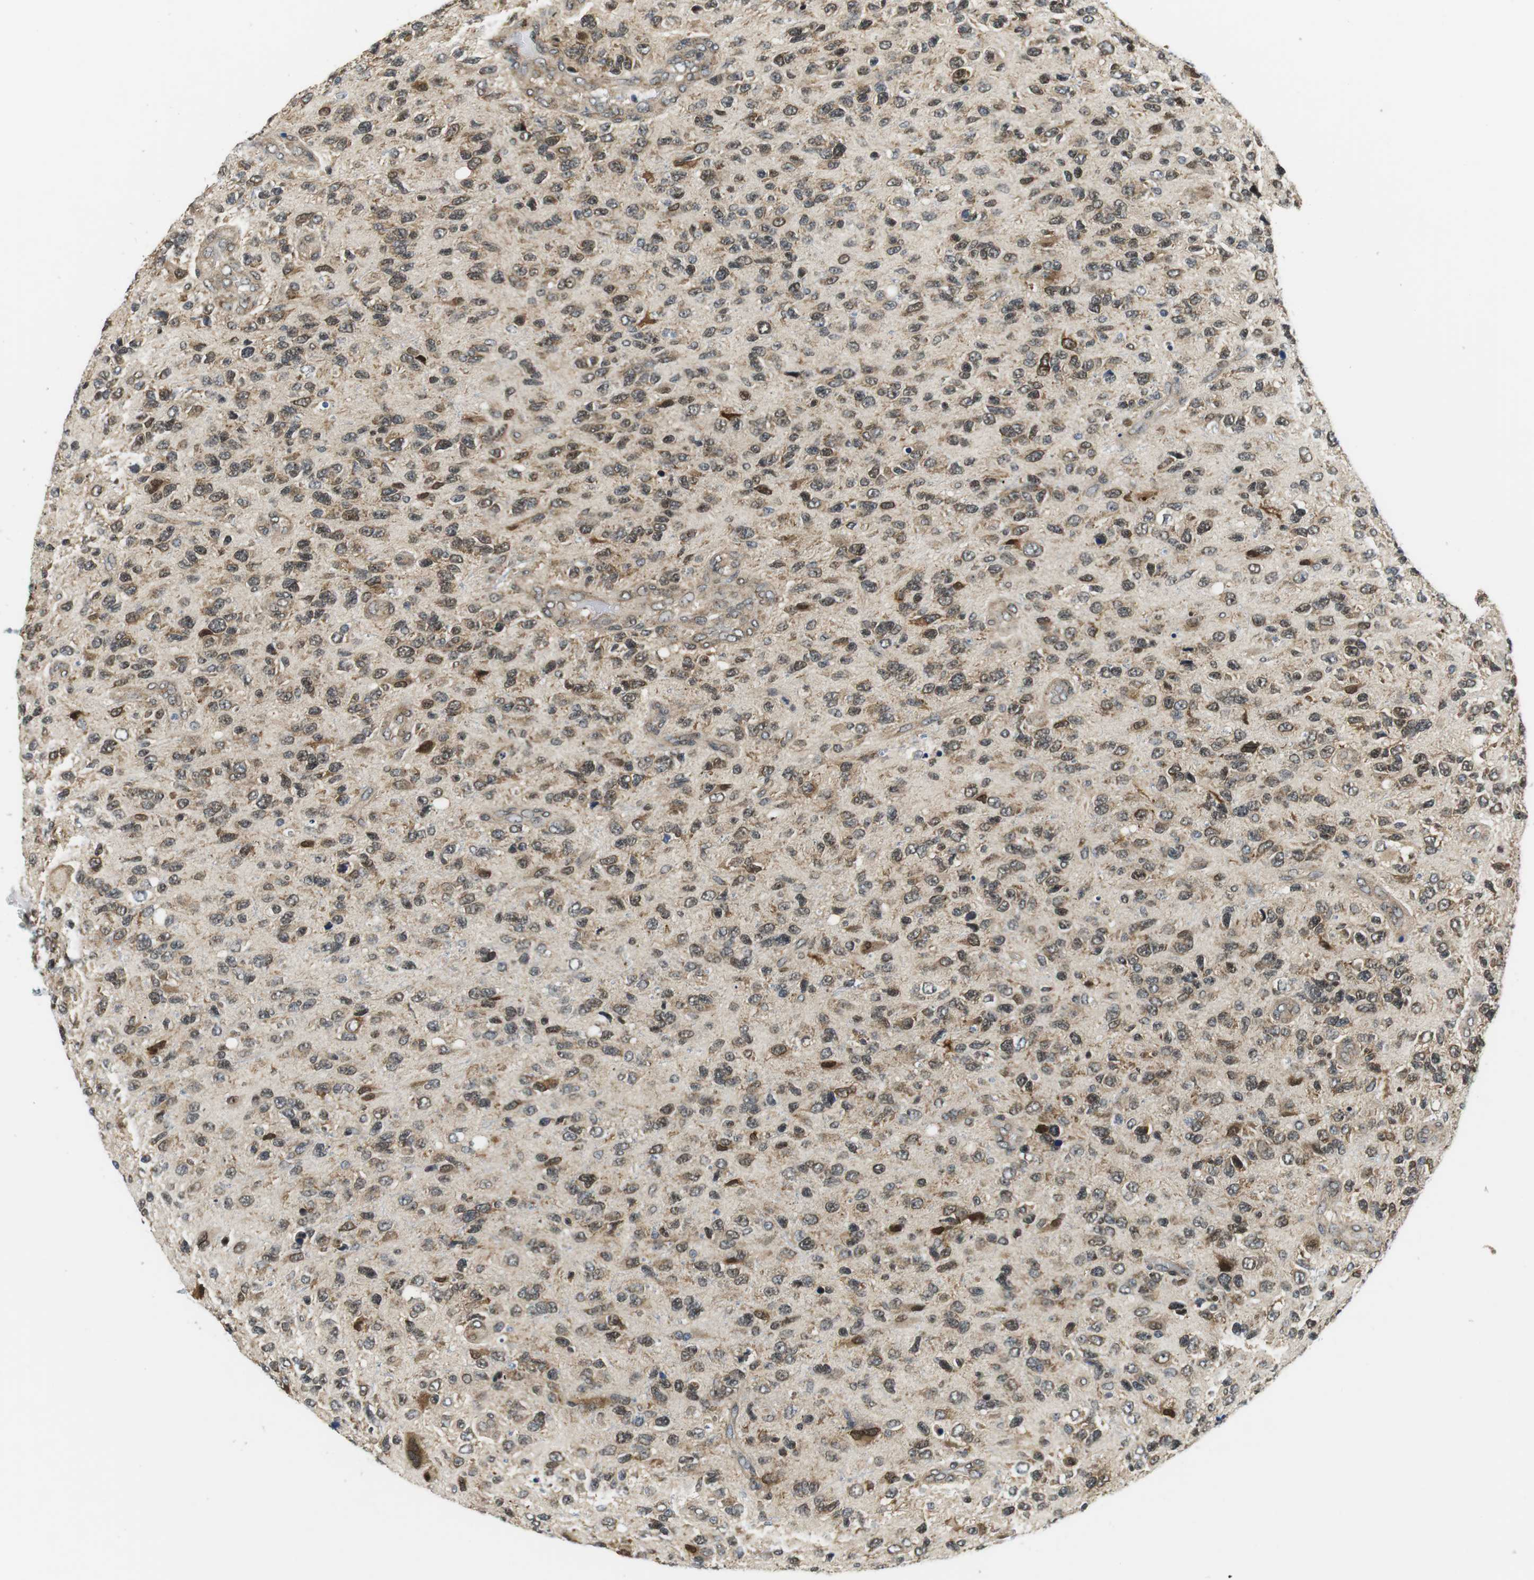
{"staining": {"intensity": "moderate", "quantity": ">75%", "location": "cytoplasmic/membranous,nuclear"}, "tissue": "glioma", "cell_type": "Tumor cells", "image_type": "cancer", "snomed": [{"axis": "morphology", "description": "Glioma, malignant, High grade"}, {"axis": "topography", "description": "Brain"}], "caption": "Approximately >75% of tumor cells in malignant glioma (high-grade) reveal moderate cytoplasmic/membranous and nuclear protein staining as visualized by brown immunohistochemical staining.", "gene": "CSNK2B", "patient": {"sex": "female", "age": 58}}